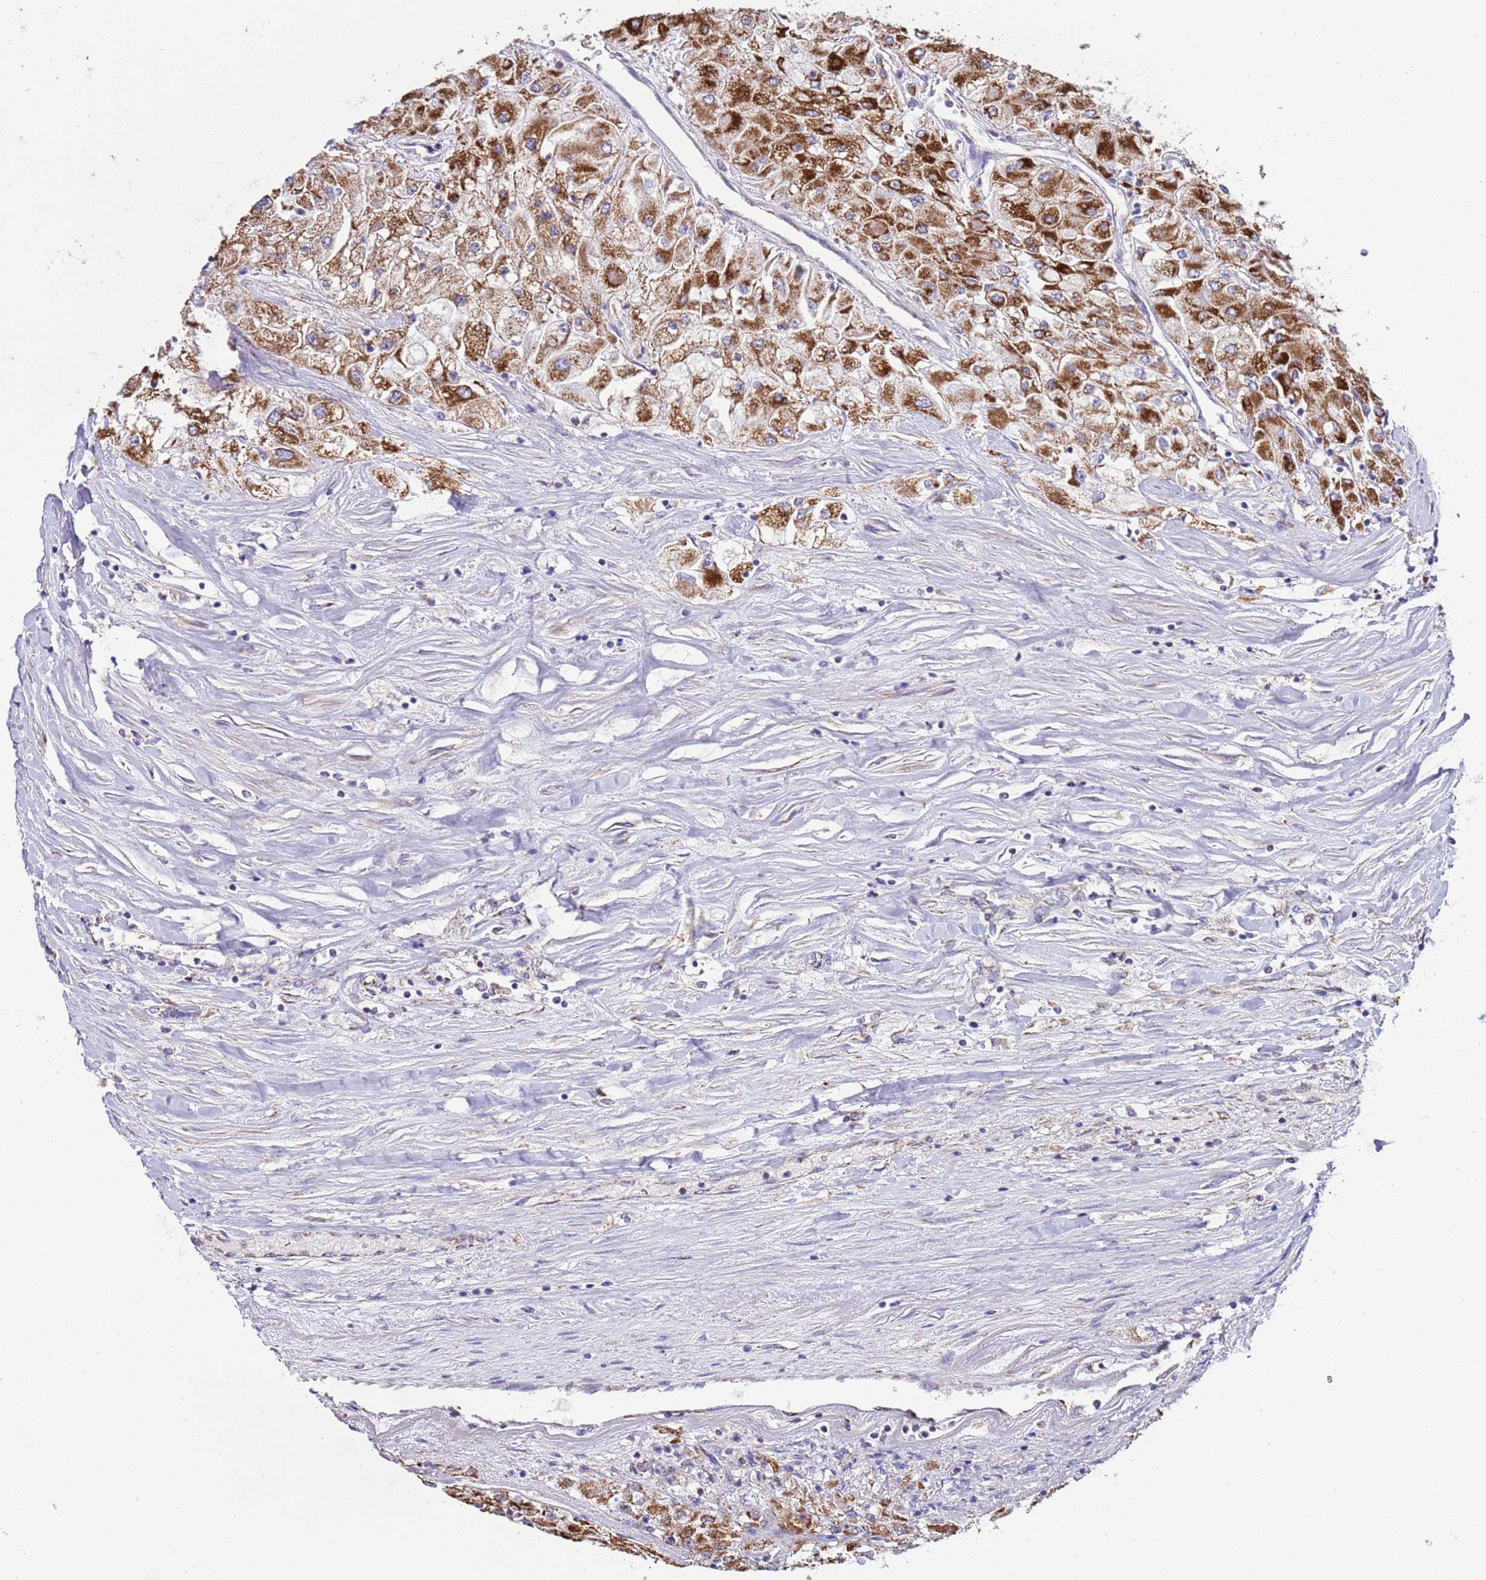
{"staining": {"intensity": "strong", "quantity": ">75%", "location": "cytoplasmic/membranous"}, "tissue": "renal cancer", "cell_type": "Tumor cells", "image_type": "cancer", "snomed": [{"axis": "morphology", "description": "Adenocarcinoma, NOS"}, {"axis": "topography", "description": "Kidney"}], "caption": "Immunohistochemical staining of adenocarcinoma (renal) reveals strong cytoplasmic/membranous protein staining in approximately >75% of tumor cells. (IHC, brightfield microscopy, high magnification).", "gene": "RNF165", "patient": {"sex": "male", "age": 80}}